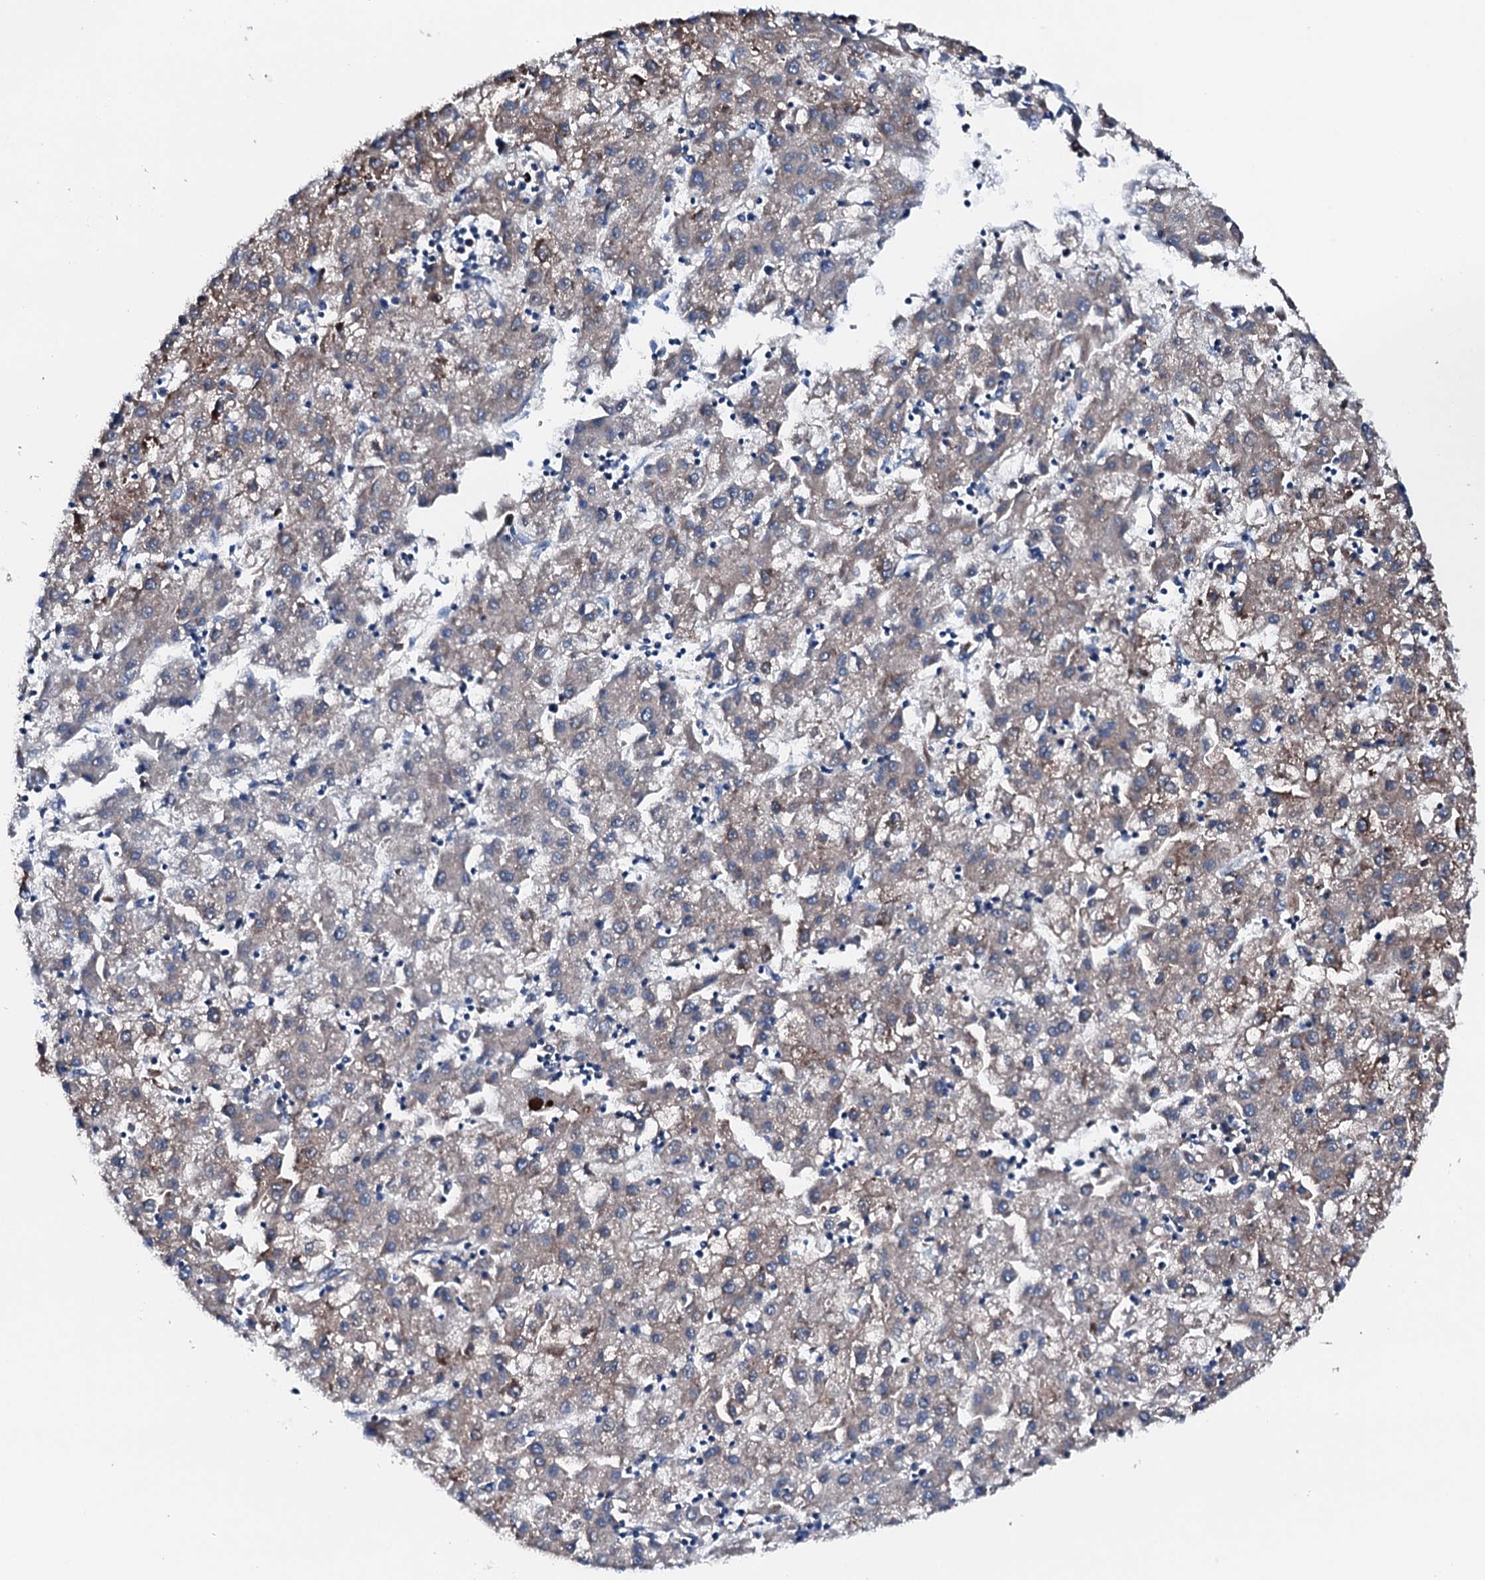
{"staining": {"intensity": "moderate", "quantity": "<25%", "location": "cytoplasmic/membranous"}, "tissue": "liver cancer", "cell_type": "Tumor cells", "image_type": "cancer", "snomed": [{"axis": "morphology", "description": "Carcinoma, Hepatocellular, NOS"}, {"axis": "topography", "description": "Liver"}], "caption": "Immunohistochemical staining of human liver cancer reveals low levels of moderate cytoplasmic/membranous staining in approximately <25% of tumor cells. (IHC, brightfield microscopy, high magnification).", "gene": "AMDHD1", "patient": {"sex": "male", "age": 72}}